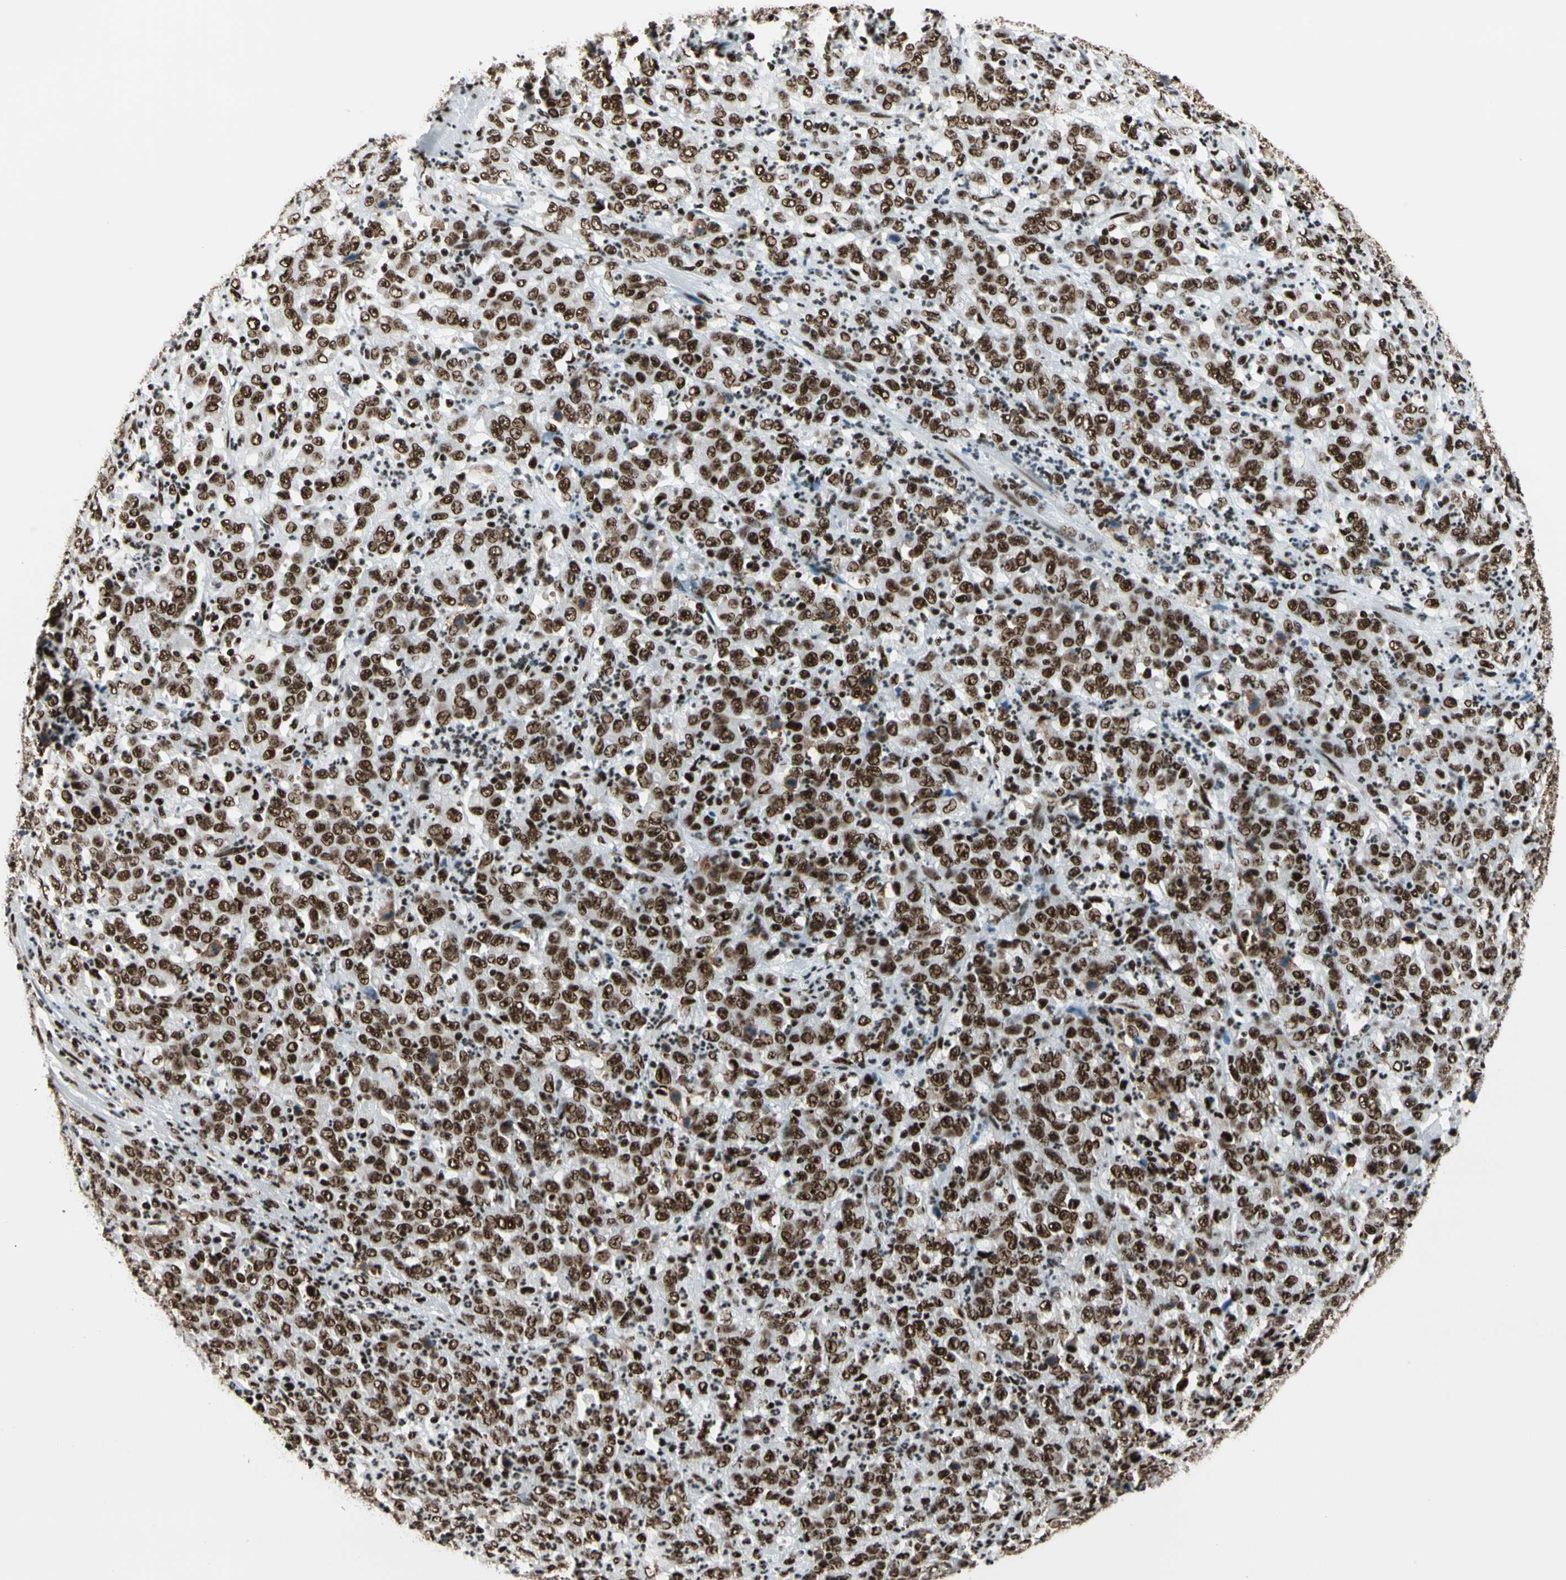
{"staining": {"intensity": "strong", "quantity": ">75%", "location": "cytoplasmic/membranous,nuclear"}, "tissue": "stomach cancer", "cell_type": "Tumor cells", "image_type": "cancer", "snomed": [{"axis": "morphology", "description": "Adenocarcinoma, NOS"}, {"axis": "topography", "description": "Stomach, lower"}], "caption": "High-magnification brightfield microscopy of stomach cancer (adenocarcinoma) stained with DAB (3,3'-diaminobenzidine) (brown) and counterstained with hematoxylin (blue). tumor cells exhibit strong cytoplasmic/membranous and nuclear expression is identified in approximately>75% of cells. (DAB (3,3'-diaminobenzidine) IHC with brightfield microscopy, high magnification).", "gene": "CCAR1", "patient": {"sex": "female", "age": 71}}